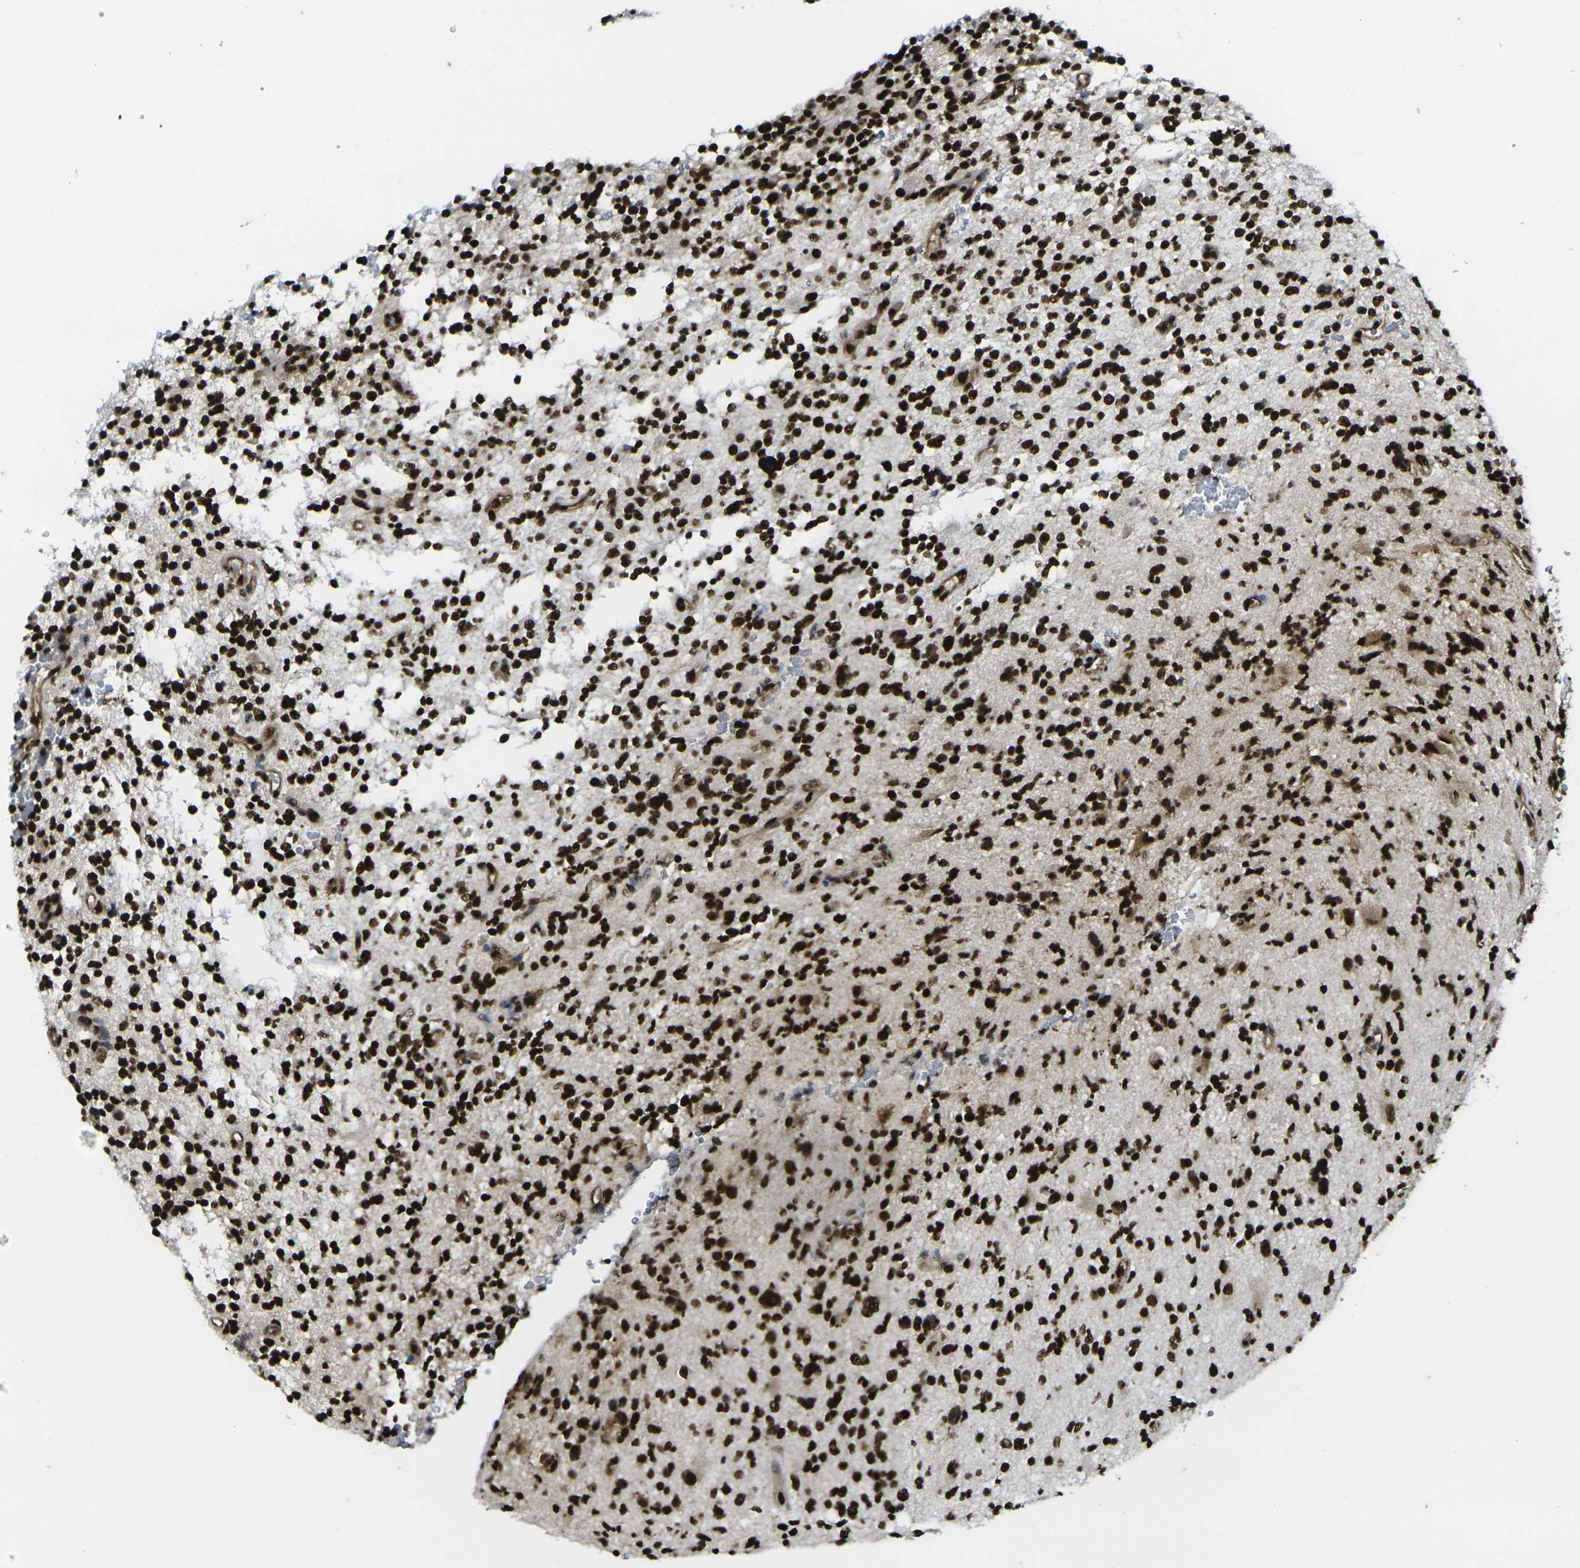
{"staining": {"intensity": "strong", "quantity": ">75%", "location": "nuclear"}, "tissue": "glioma", "cell_type": "Tumor cells", "image_type": "cancer", "snomed": [{"axis": "morphology", "description": "Glioma, malignant, High grade"}, {"axis": "topography", "description": "Brain"}], "caption": "Protein expression analysis of high-grade glioma (malignant) shows strong nuclear positivity in approximately >75% of tumor cells. (DAB IHC, brown staining for protein, blue staining for nuclei).", "gene": "SMARCC1", "patient": {"sex": "male", "age": 48}}